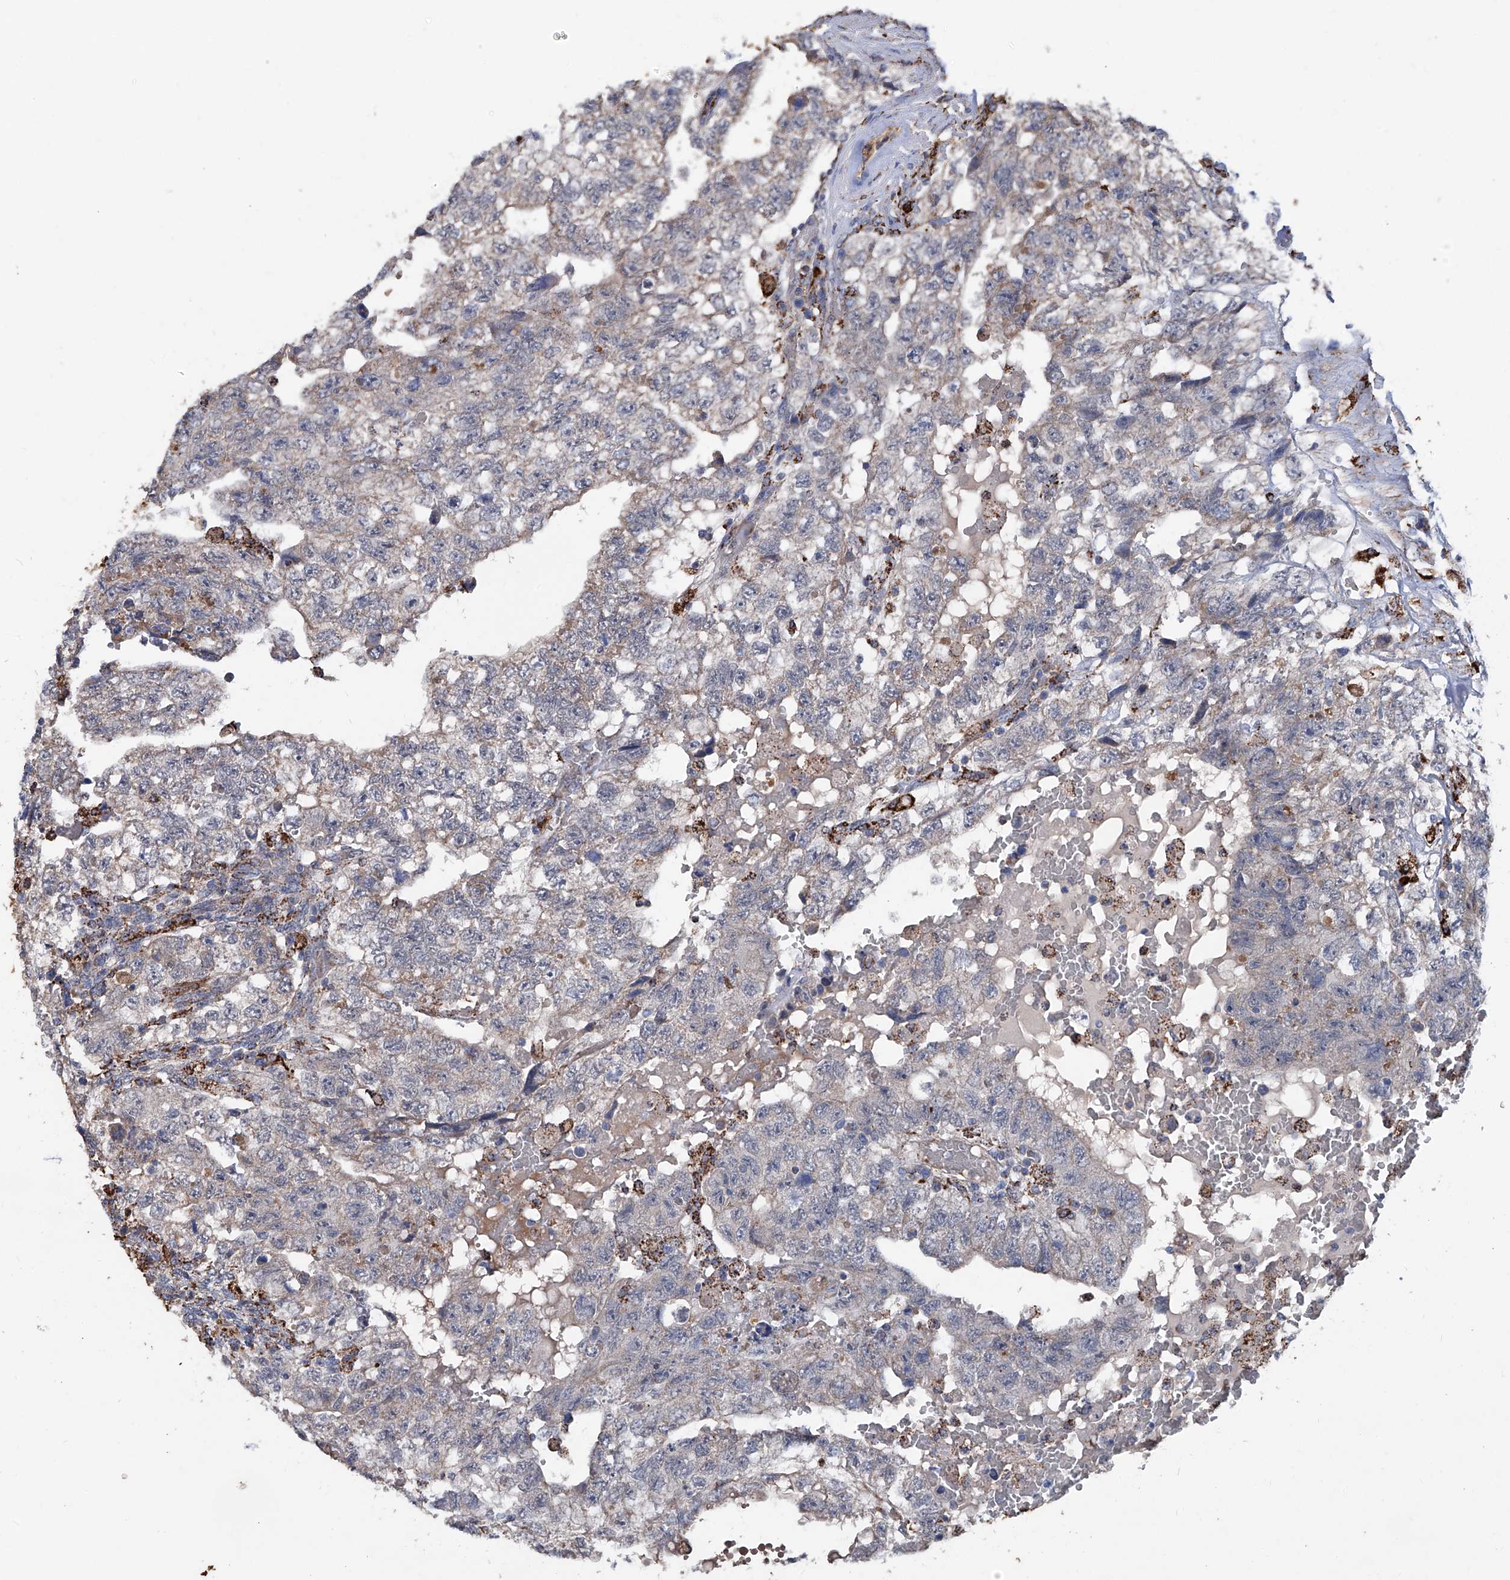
{"staining": {"intensity": "weak", "quantity": "25%-75%", "location": "cytoplasmic/membranous"}, "tissue": "testis cancer", "cell_type": "Tumor cells", "image_type": "cancer", "snomed": [{"axis": "morphology", "description": "Carcinoma, Embryonal, NOS"}, {"axis": "topography", "description": "Testis"}], "caption": "Weak cytoplasmic/membranous protein staining is identified in approximately 25%-75% of tumor cells in embryonal carcinoma (testis). (DAB (3,3'-diaminobenzidine) IHC with brightfield microscopy, high magnification).", "gene": "NHS", "patient": {"sex": "male", "age": 36}}